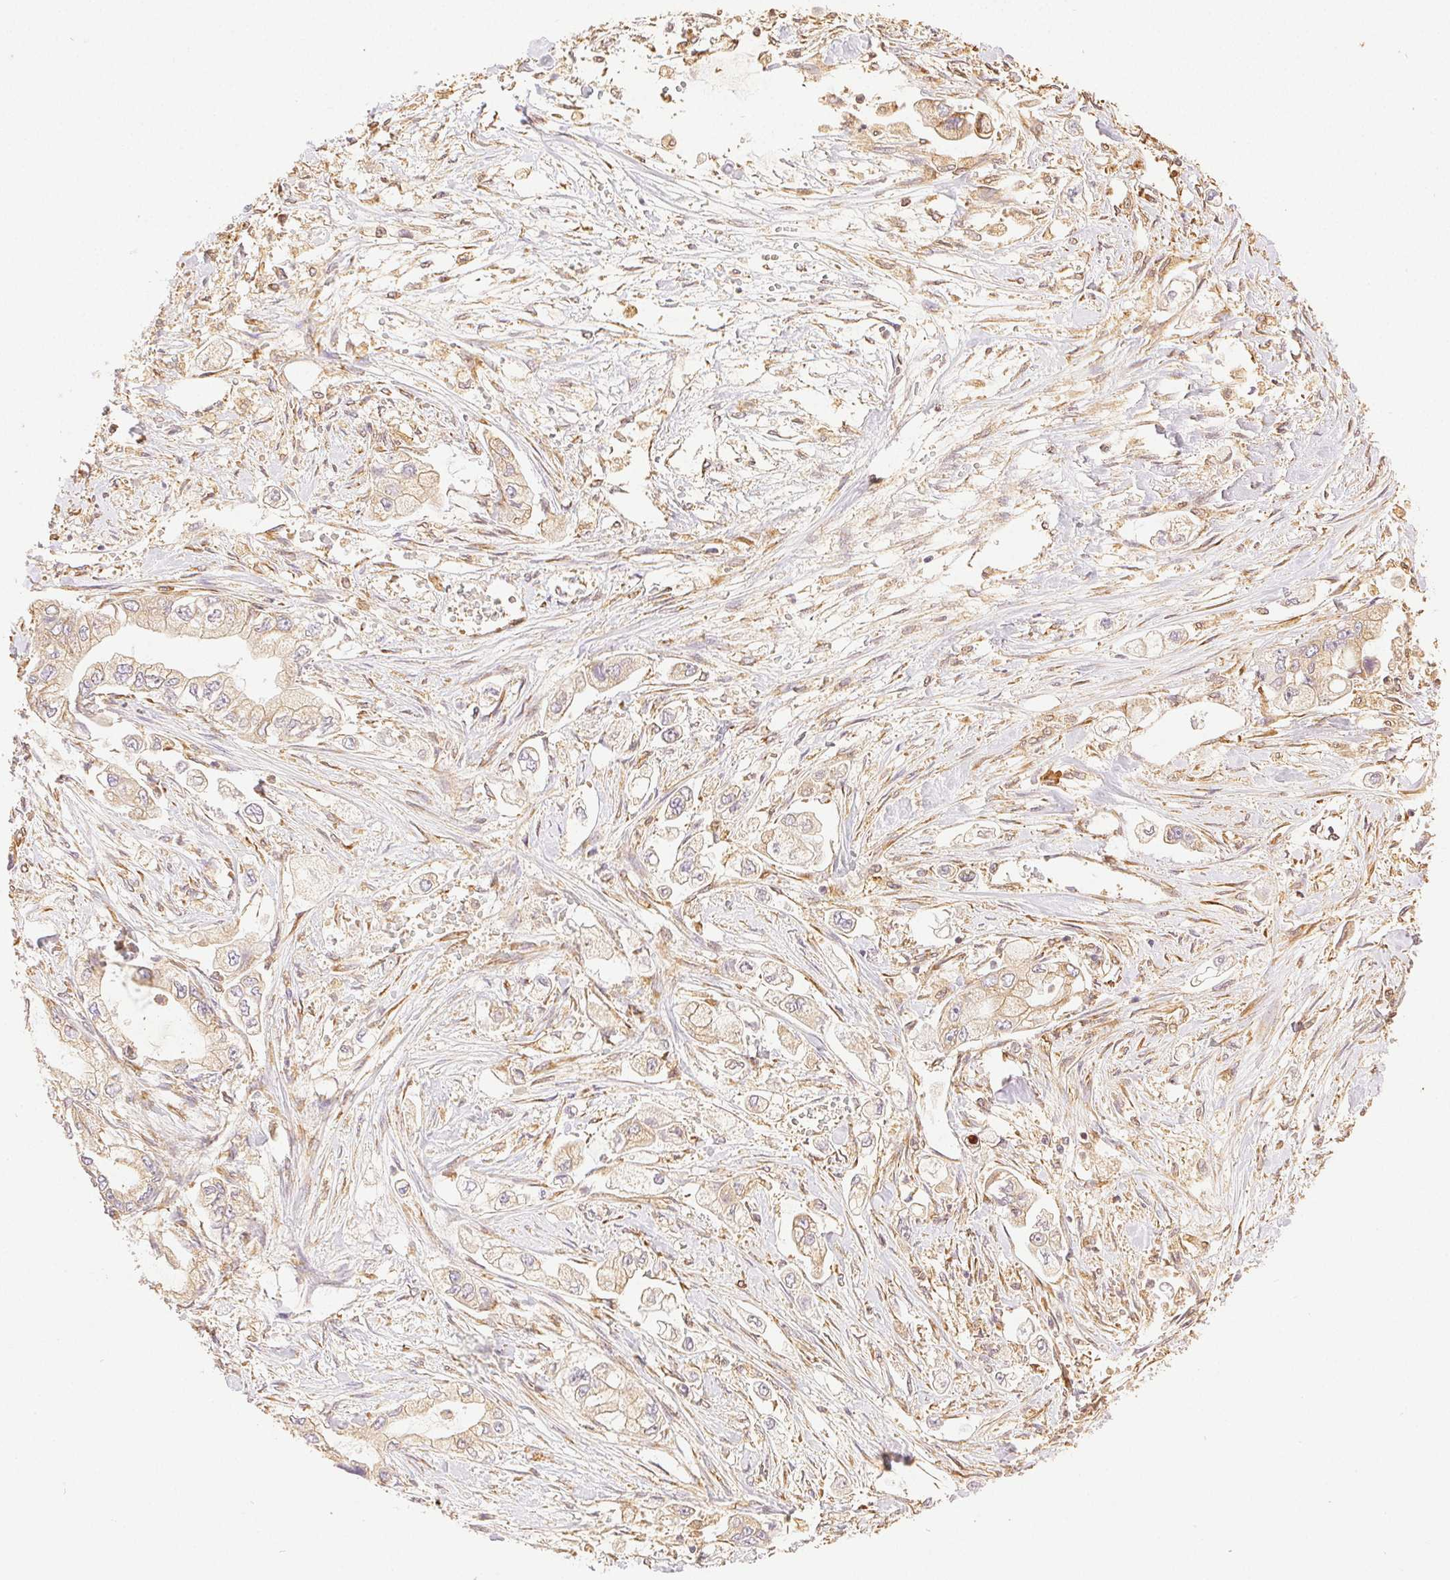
{"staining": {"intensity": "weak", "quantity": ">75%", "location": "cytoplasmic/membranous"}, "tissue": "stomach cancer", "cell_type": "Tumor cells", "image_type": "cancer", "snomed": [{"axis": "morphology", "description": "Adenocarcinoma, NOS"}, {"axis": "topography", "description": "Stomach"}], "caption": "Protein expression by immunohistochemistry demonstrates weak cytoplasmic/membranous expression in about >75% of tumor cells in adenocarcinoma (stomach). The protein of interest is shown in brown color, while the nuclei are stained blue.", "gene": "ENTREP1", "patient": {"sex": "male", "age": 62}}